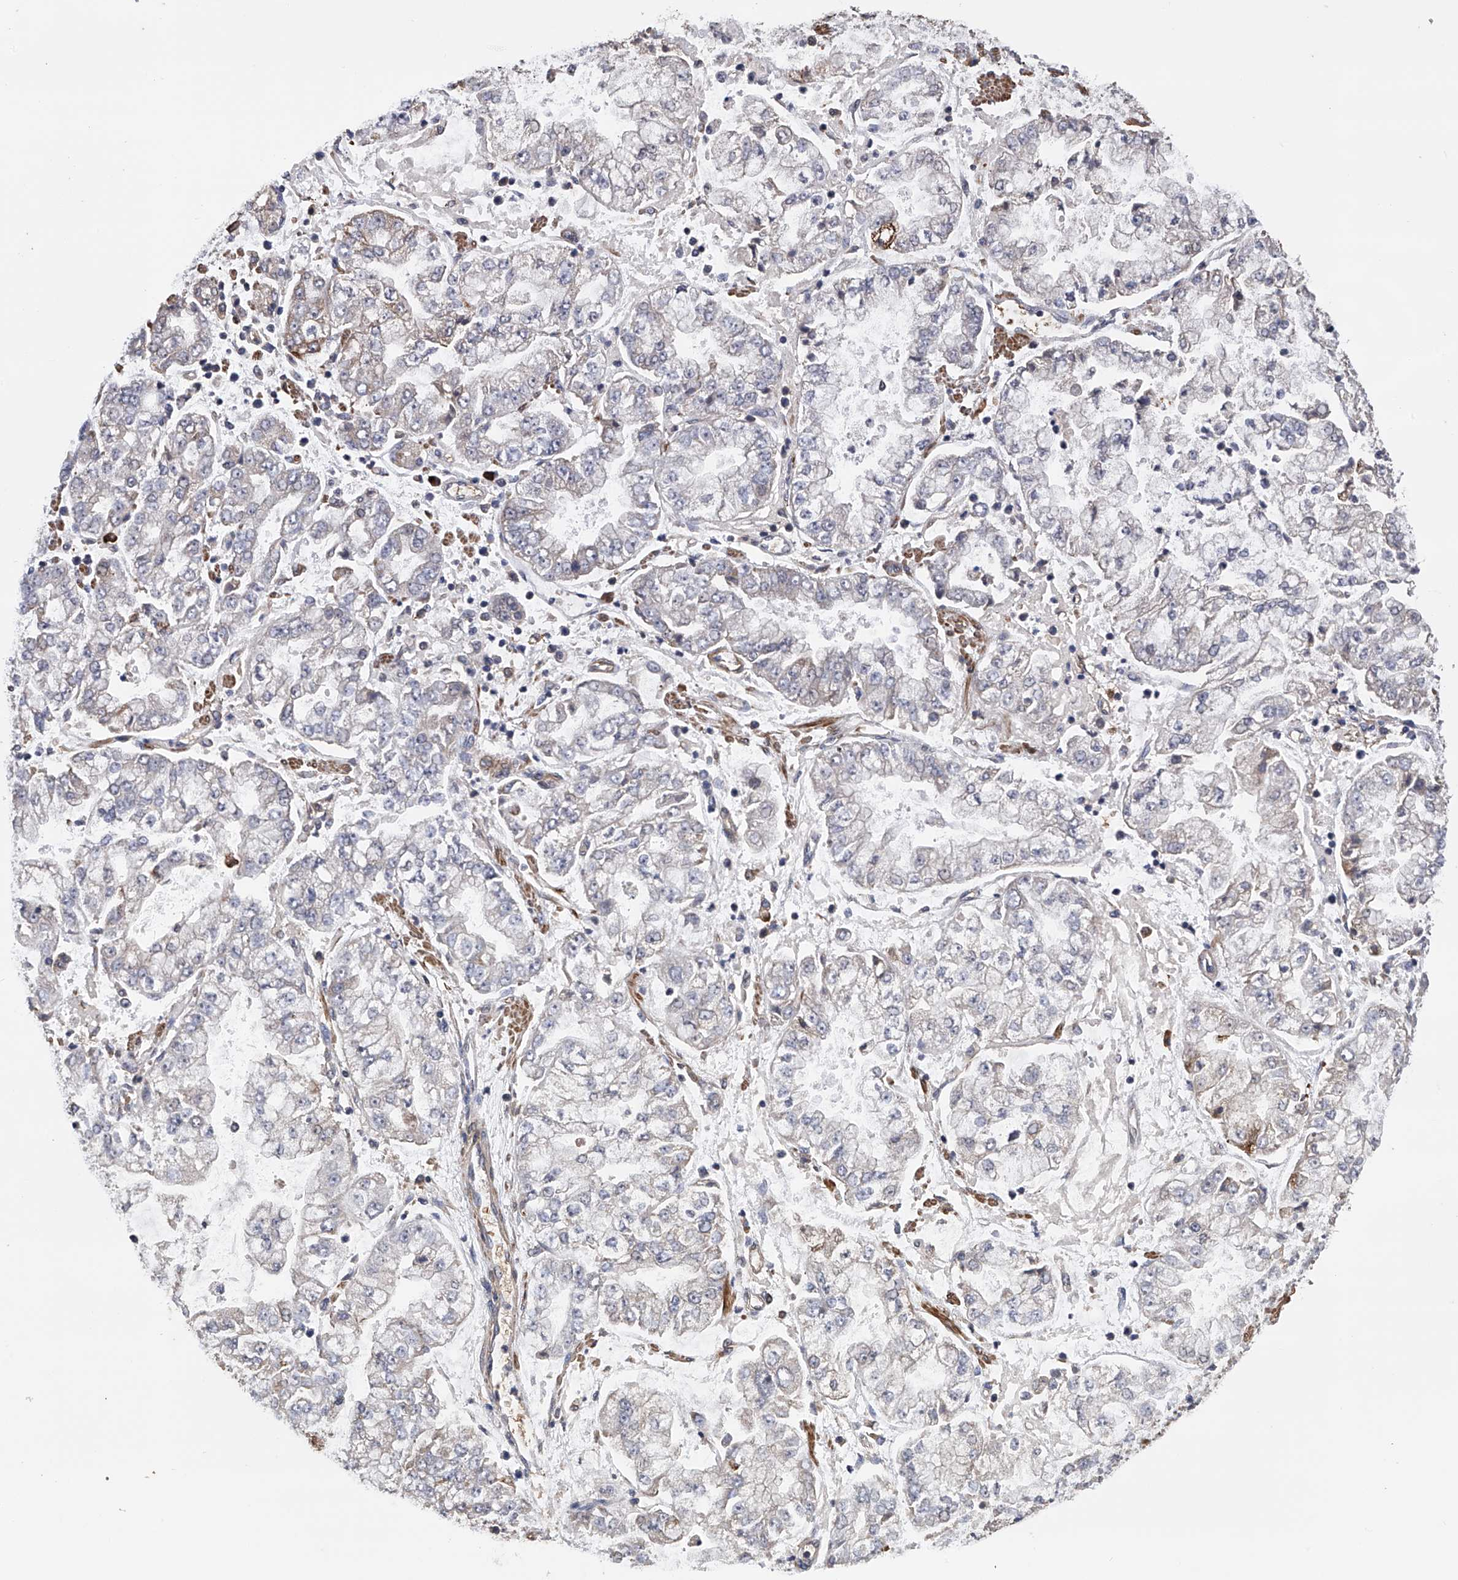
{"staining": {"intensity": "negative", "quantity": "none", "location": "none"}, "tissue": "stomach cancer", "cell_type": "Tumor cells", "image_type": "cancer", "snomed": [{"axis": "morphology", "description": "Adenocarcinoma, NOS"}, {"axis": "topography", "description": "Stomach"}], "caption": "IHC histopathology image of human stomach cancer (adenocarcinoma) stained for a protein (brown), which shows no staining in tumor cells.", "gene": "SPOCK1", "patient": {"sex": "male", "age": 76}}